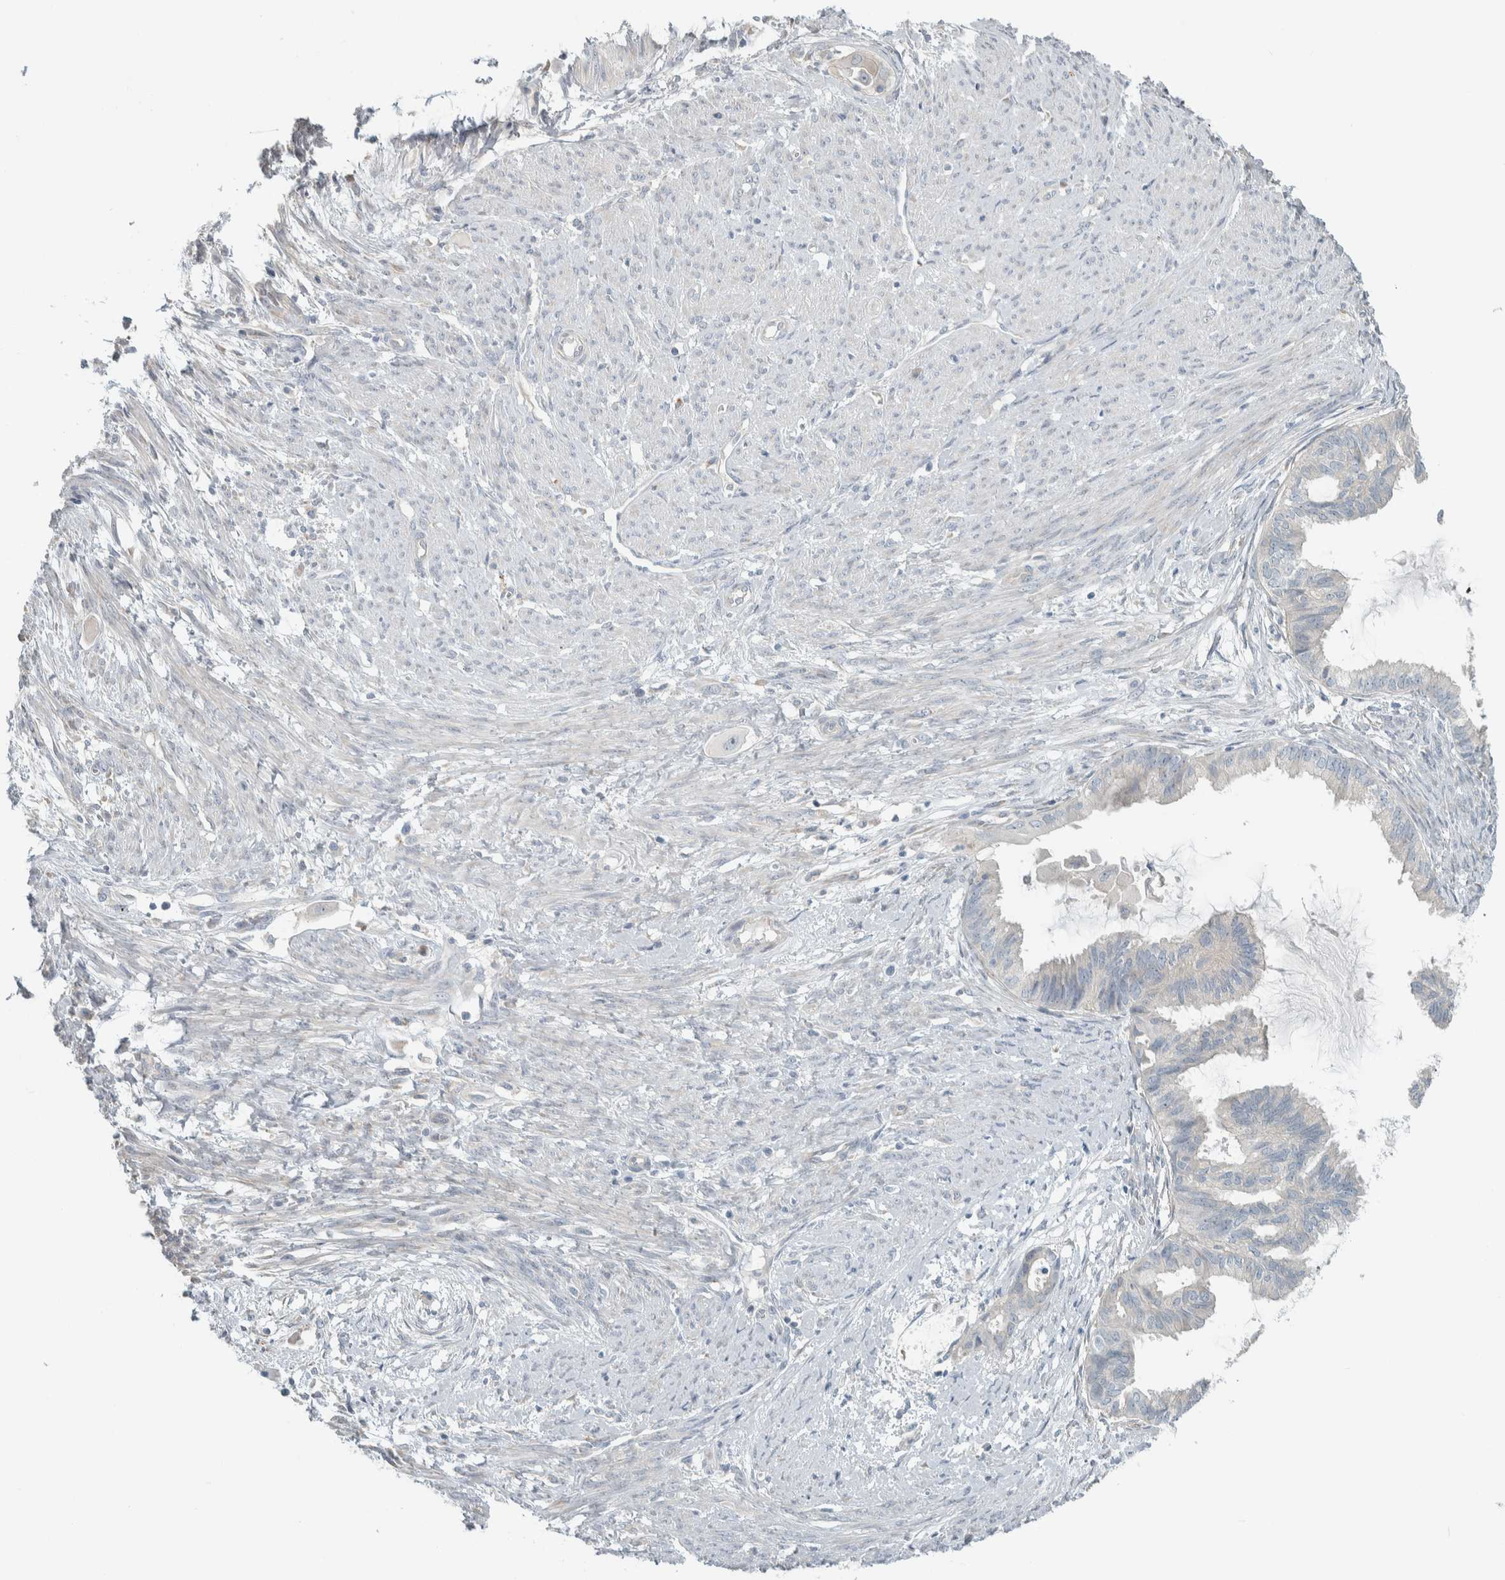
{"staining": {"intensity": "negative", "quantity": "none", "location": "none"}, "tissue": "cervical cancer", "cell_type": "Tumor cells", "image_type": "cancer", "snomed": [{"axis": "morphology", "description": "Normal tissue, NOS"}, {"axis": "morphology", "description": "Adenocarcinoma, NOS"}, {"axis": "topography", "description": "Cervix"}, {"axis": "topography", "description": "Endometrium"}], "caption": "Immunohistochemical staining of human cervical cancer demonstrates no significant expression in tumor cells. The staining was performed using DAB to visualize the protein expression in brown, while the nuclei were stained in blue with hematoxylin (Magnification: 20x).", "gene": "HGS", "patient": {"sex": "female", "age": 86}}